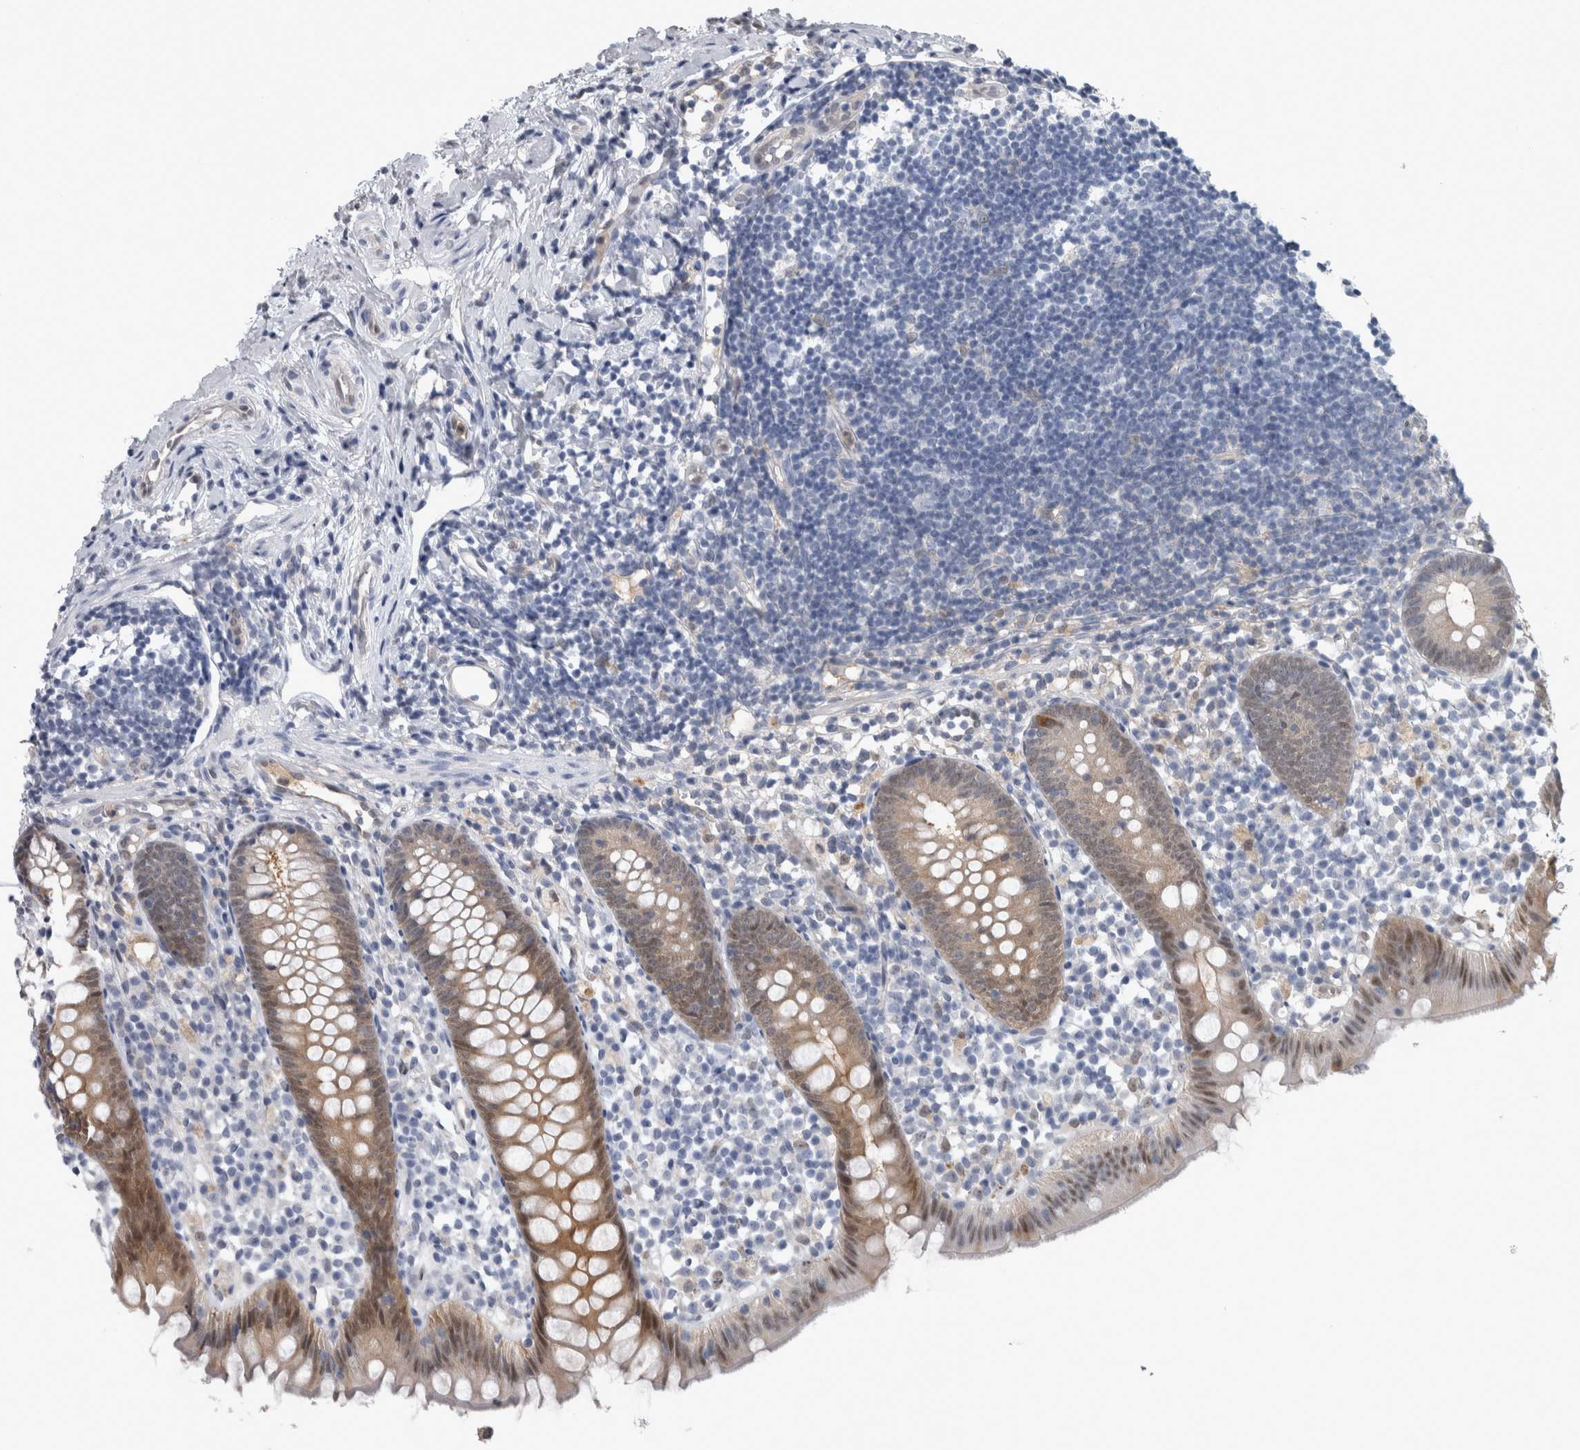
{"staining": {"intensity": "moderate", "quantity": "25%-75%", "location": "cytoplasmic/membranous,nuclear"}, "tissue": "appendix", "cell_type": "Glandular cells", "image_type": "normal", "snomed": [{"axis": "morphology", "description": "Normal tissue, NOS"}, {"axis": "topography", "description": "Appendix"}], "caption": "A medium amount of moderate cytoplasmic/membranous,nuclear positivity is present in approximately 25%-75% of glandular cells in benign appendix. Nuclei are stained in blue.", "gene": "NAPRT", "patient": {"sex": "female", "age": 20}}